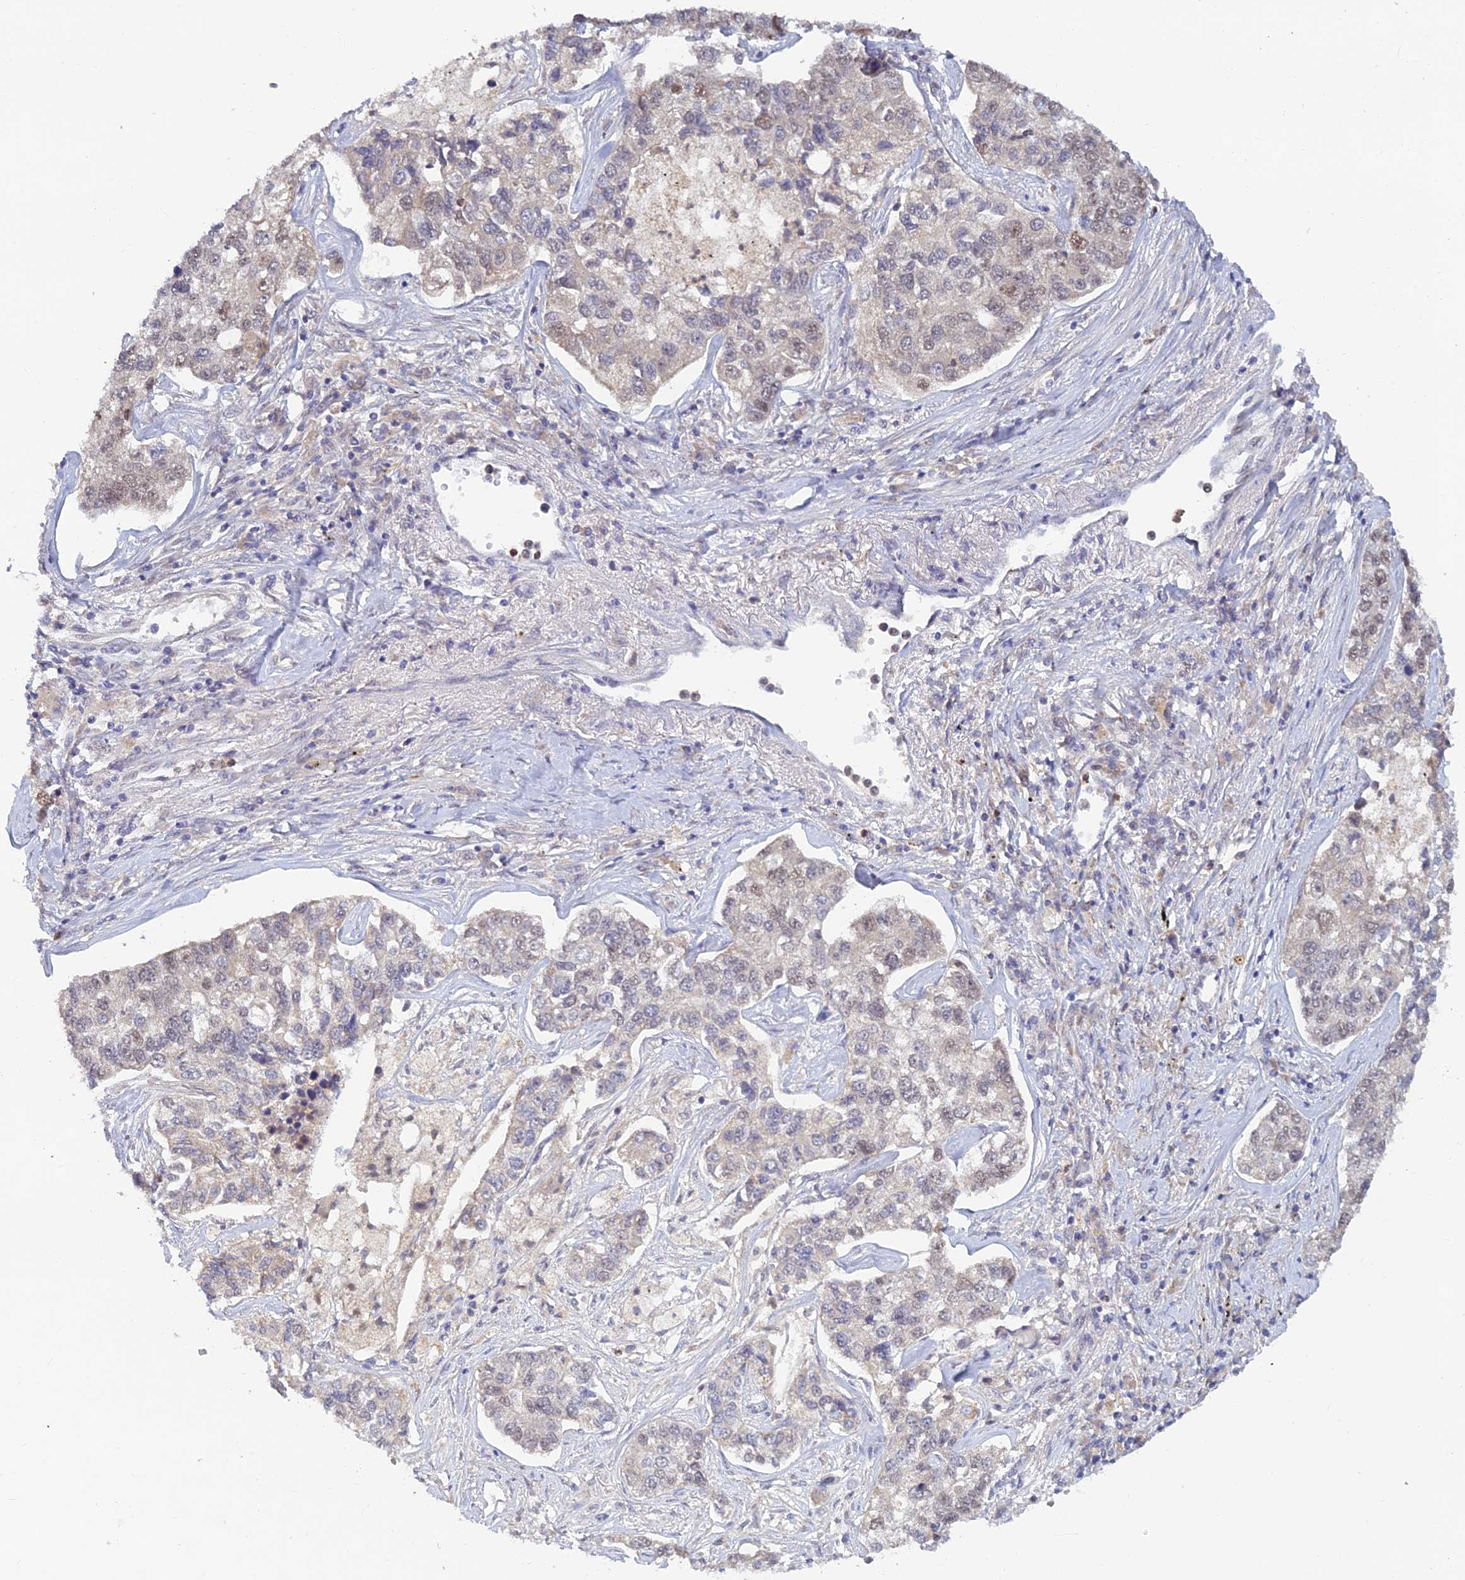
{"staining": {"intensity": "weak", "quantity": "<25%", "location": "nuclear"}, "tissue": "lung cancer", "cell_type": "Tumor cells", "image_type": "cancer", "snomed": [{"axis": "morphology", "description": "Adenocarcinoma, NOS"}, {"axis": "topography", "description": "Lung"}], "caption": "Micrograph shows no protein expression in tumor cells of adenocarcinoma (lung) tissue.", "gene": "FASTKD5", "patient": {"sex": "male", "age": 49}}